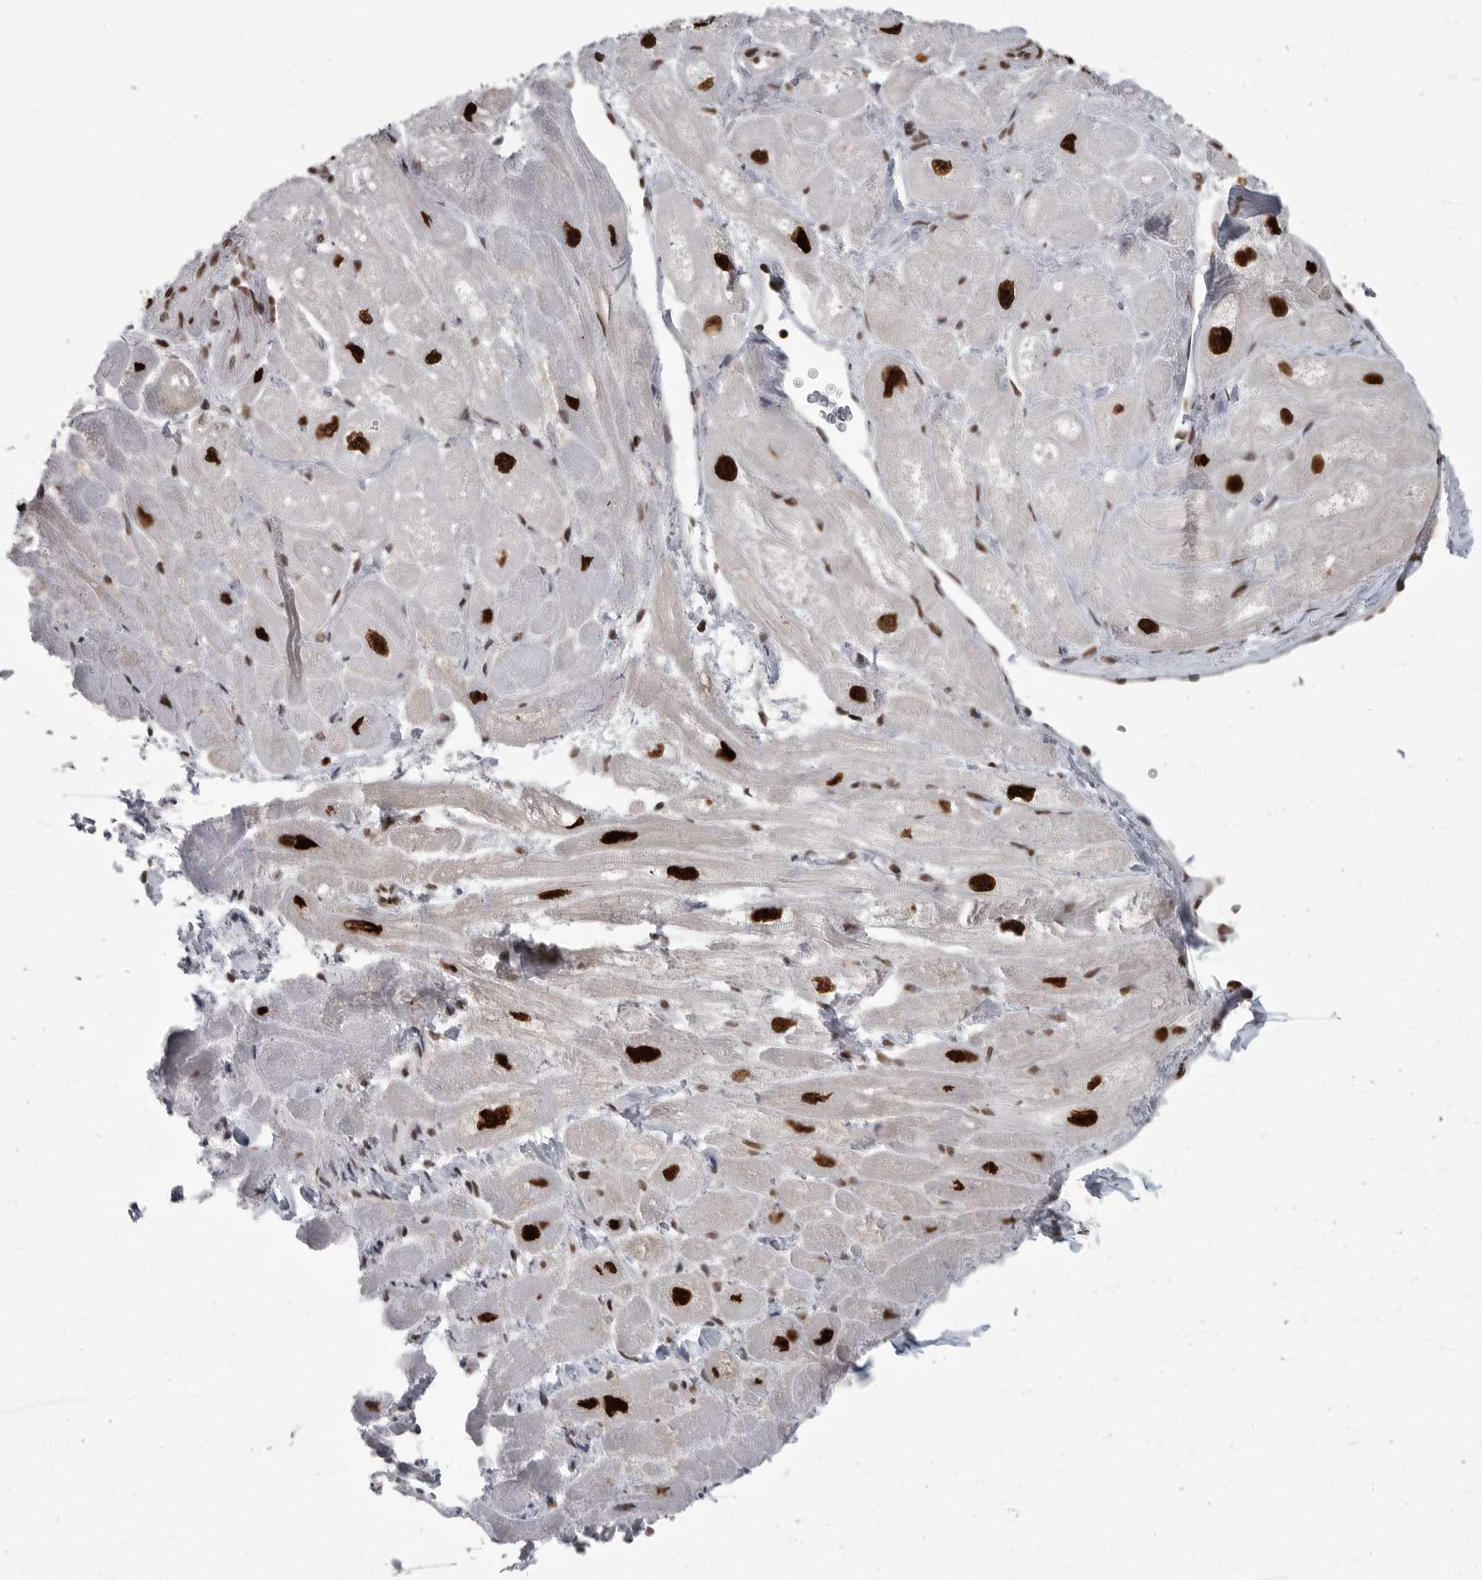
{"staining": {"intensity": "strong", "quantity": ">75%", "location": "nuclear"}, "tissue": "heart muscle", "cell_type": "Cardiomyocytes", "image_type": "normal", "snomed": [{"axis": "morphology", "description": "Normal tissue, NOS"}, {"axis": "topography", "description": "Heart"}], "caption": "Immunohistochemical staining of unremarkable heart muscle demonstrates >75% levels of strong nuclear protein staining in about >75% of cardiomyocytes. The staining is performed using DAB (3,3'-diaminobenzidine) brown chromogen to label protein expression. The nuclei are counter-stained blue using hematoxylin.", "gene": "YAF2", "patient": {"sex": "male", "age": 49}}